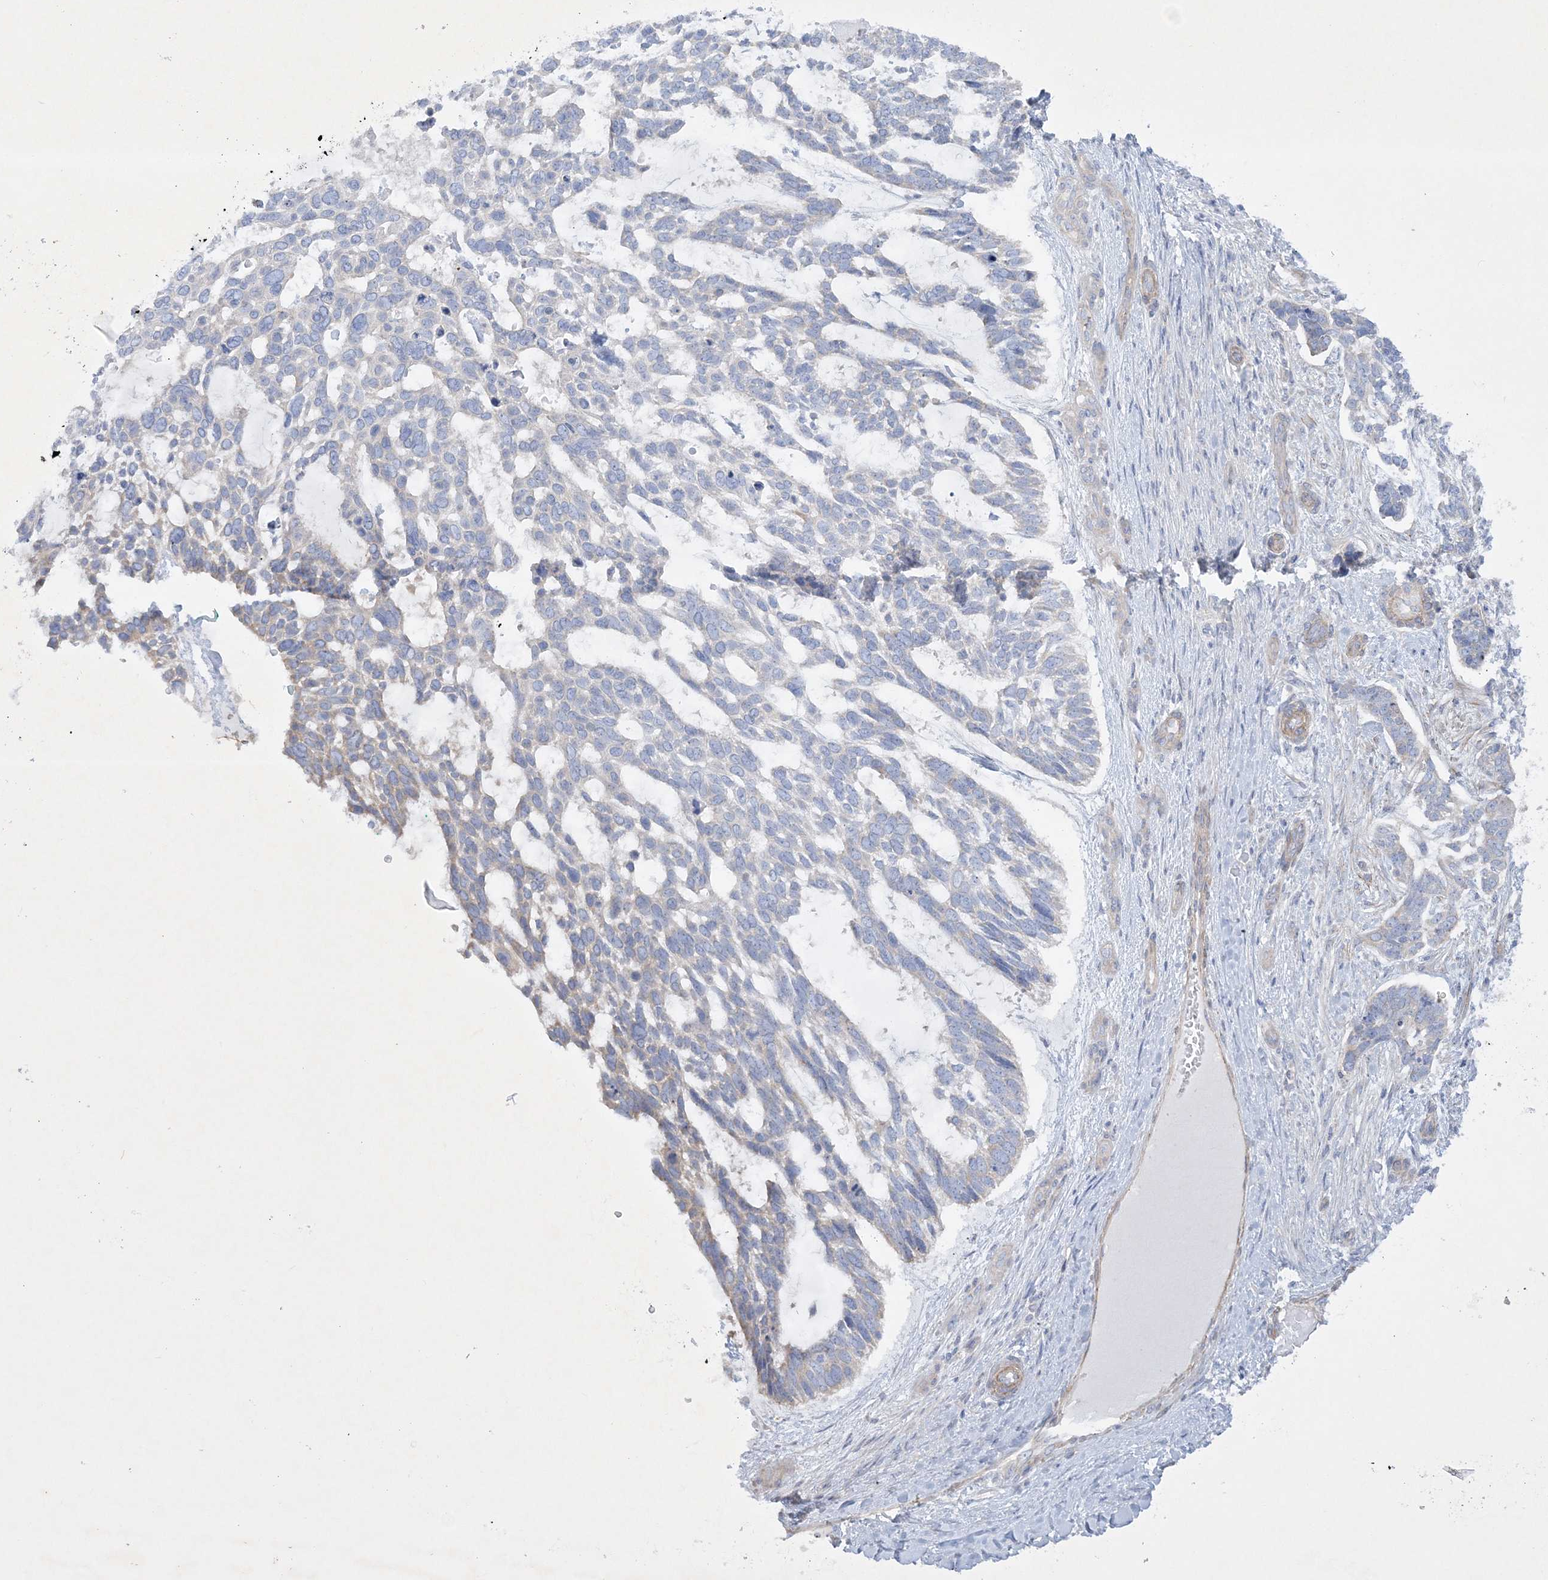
{"staining": {"intensity": "negative", "quantity": "none", "location": "none"}, "tissue": "skin cancer", "cell_type": "Tumor cells", "image_type": "cancer", "snomed": [{"axis": "morphology", "description": "Basal cell carcinoma"}, {"axis": "topography", "description": "Skin"}], "caption": "Immunohistochemical staining of human skin cancer displays no significant expression in tumor cells.", "gene": "FARSB", "patient": {"sex": "male", "age": 88}}